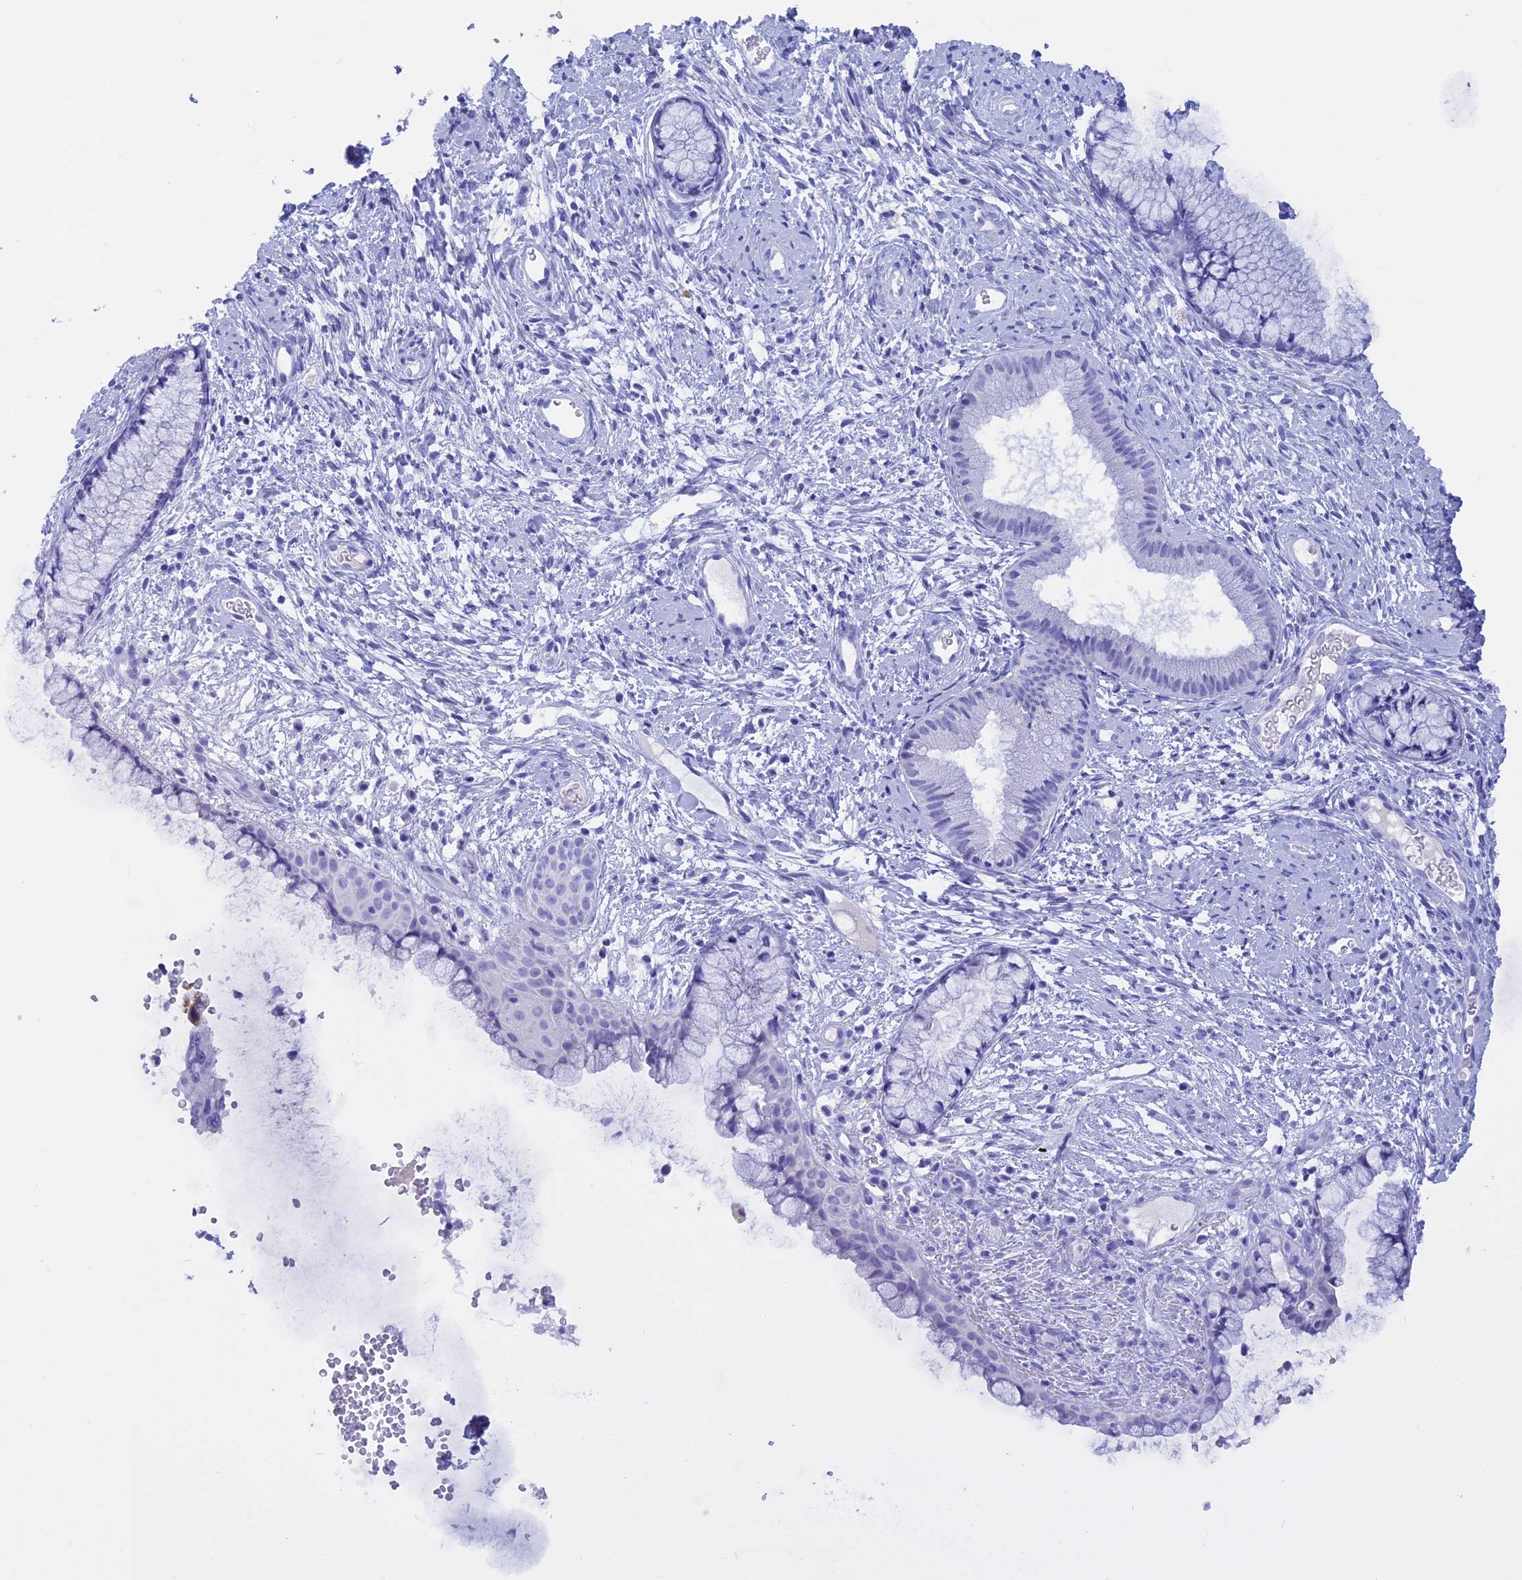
{"staining": {"intensity": "negative", "quantity": "none", "location": "none"}, "tissue": "cervix", "cell_type": "Glandular cells", "image_type": "normal", "snomed": [{"axis": "morphology", "description": "Normal tissue, NOS"}, {"axis": "topography", "description": "Cervix"}], "caption": "Photomicrograph shows no significant protein positivity in glandular cells of unremarkable cervix.", "gene": "BRI3", "patient": {"sex": "female", "age": 42}}